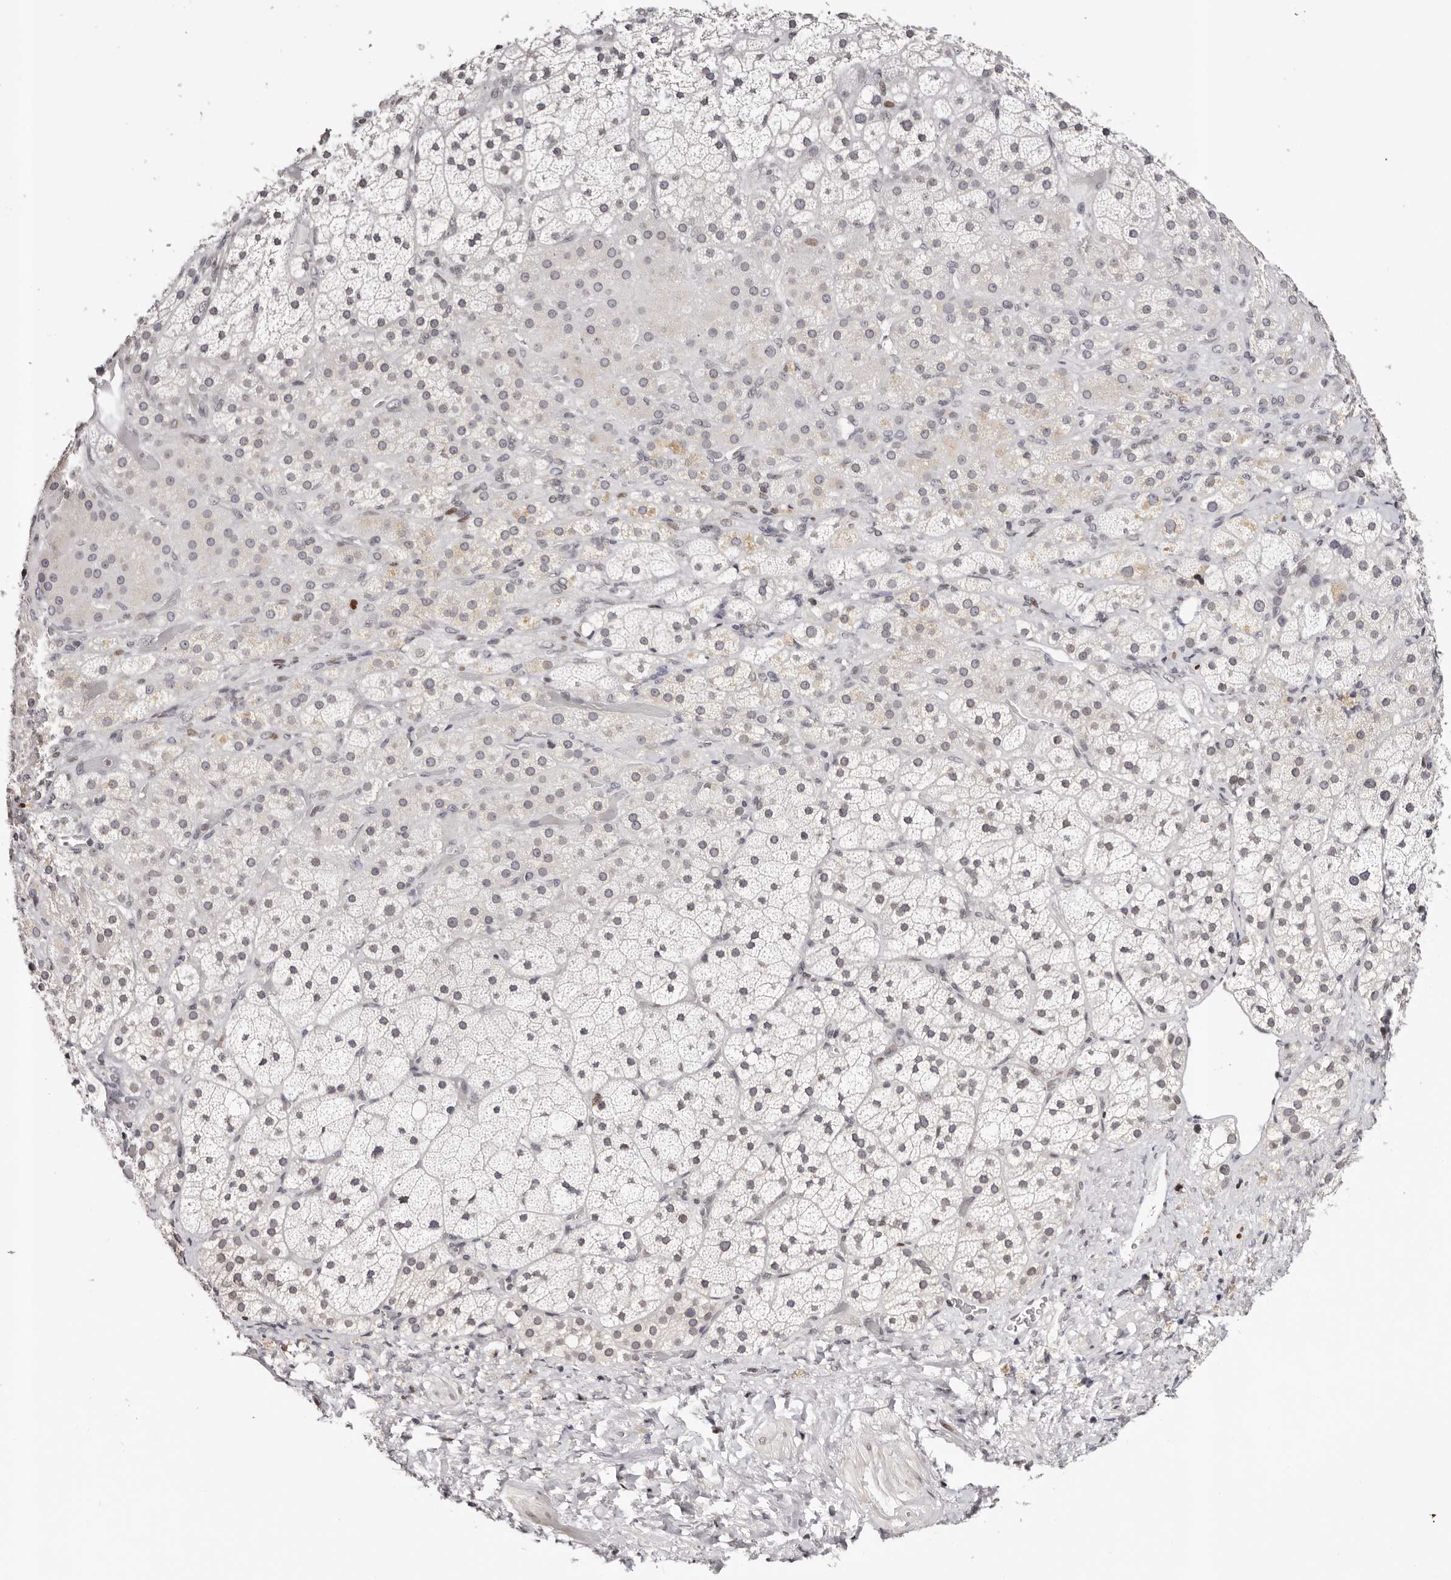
{"staining": {"intensity": "moderate", "quantity": "25%-75%", "location": "nuclear"}, "tissue": "adrenal gland", "cell_type": "Glandular cells", "image_type": "normal", "snomed": [{"axis": "morphology", "description": "Normal tissue, NOS"}, {"axis": "topography", "description": "Adrenal gland"}], "caption": "Adrenal gland stained with DAB (3,3'-diaminobenzidine) immunohistochemistry (IHC) shows medium levels of moderate nuclear staining in about 25%-75% of glandular cells.", "gene": "NUP153", "patient": {"sex": "male", "age": 57}}